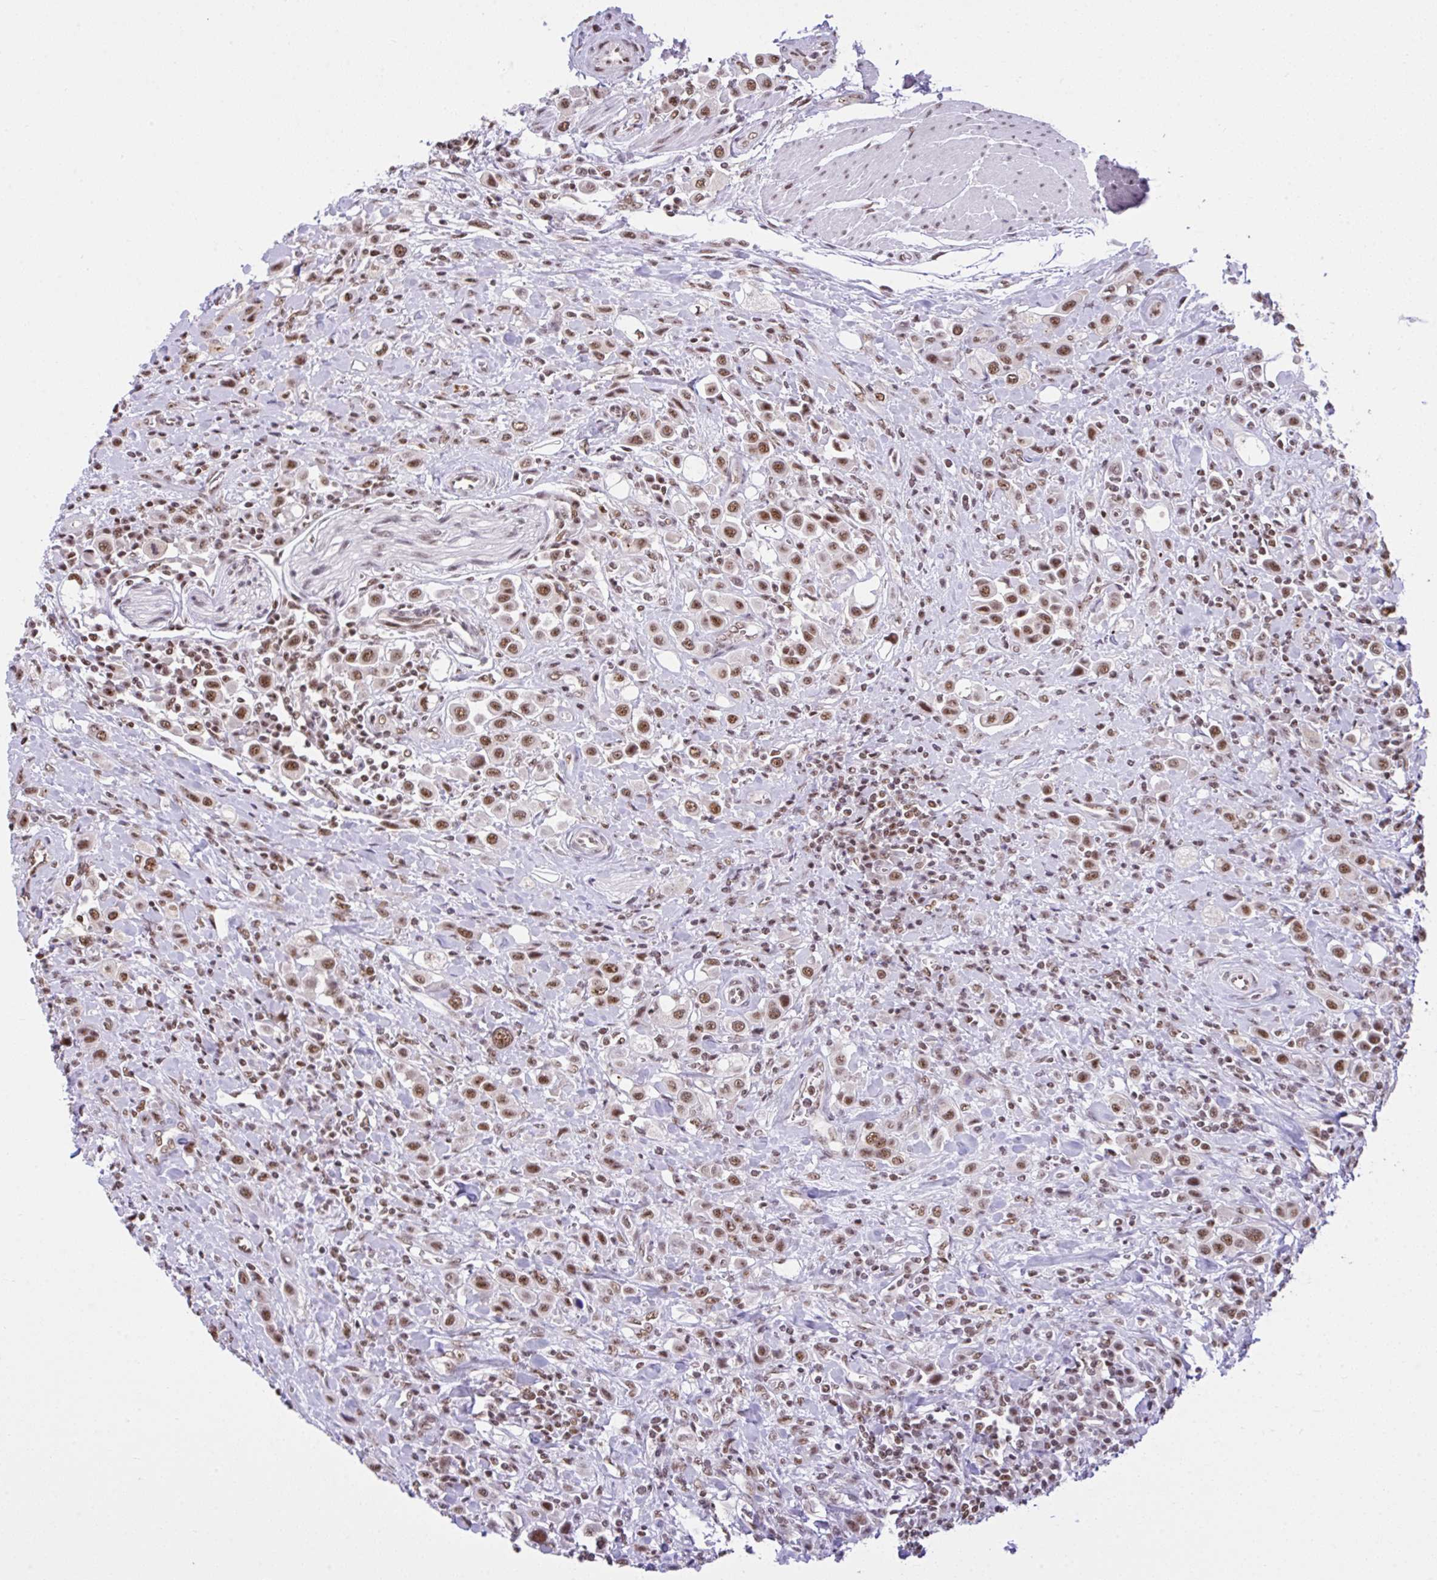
{"staining": {"intensity": "moderate", "quantity": ">75%", "location": "nuclear"}, "tissue": "urothelial cancer", "cell_type": "Tumor cells", "image_type": "cancer", "snomed": [{"axis": "morphology", "description": "Urothelial carcinoma, High grade"}, {"axis": "topography", "description": "Urinary bladder"}], "caption": "This histopathology image exhibits immunohistochemistry staining of high-grade urothelial carcinoma, with medium moderate nuclear staining in about >75% of tumor cells.", "gene": "CCDC12", "patient": {"sex": "male", "age": 50}}